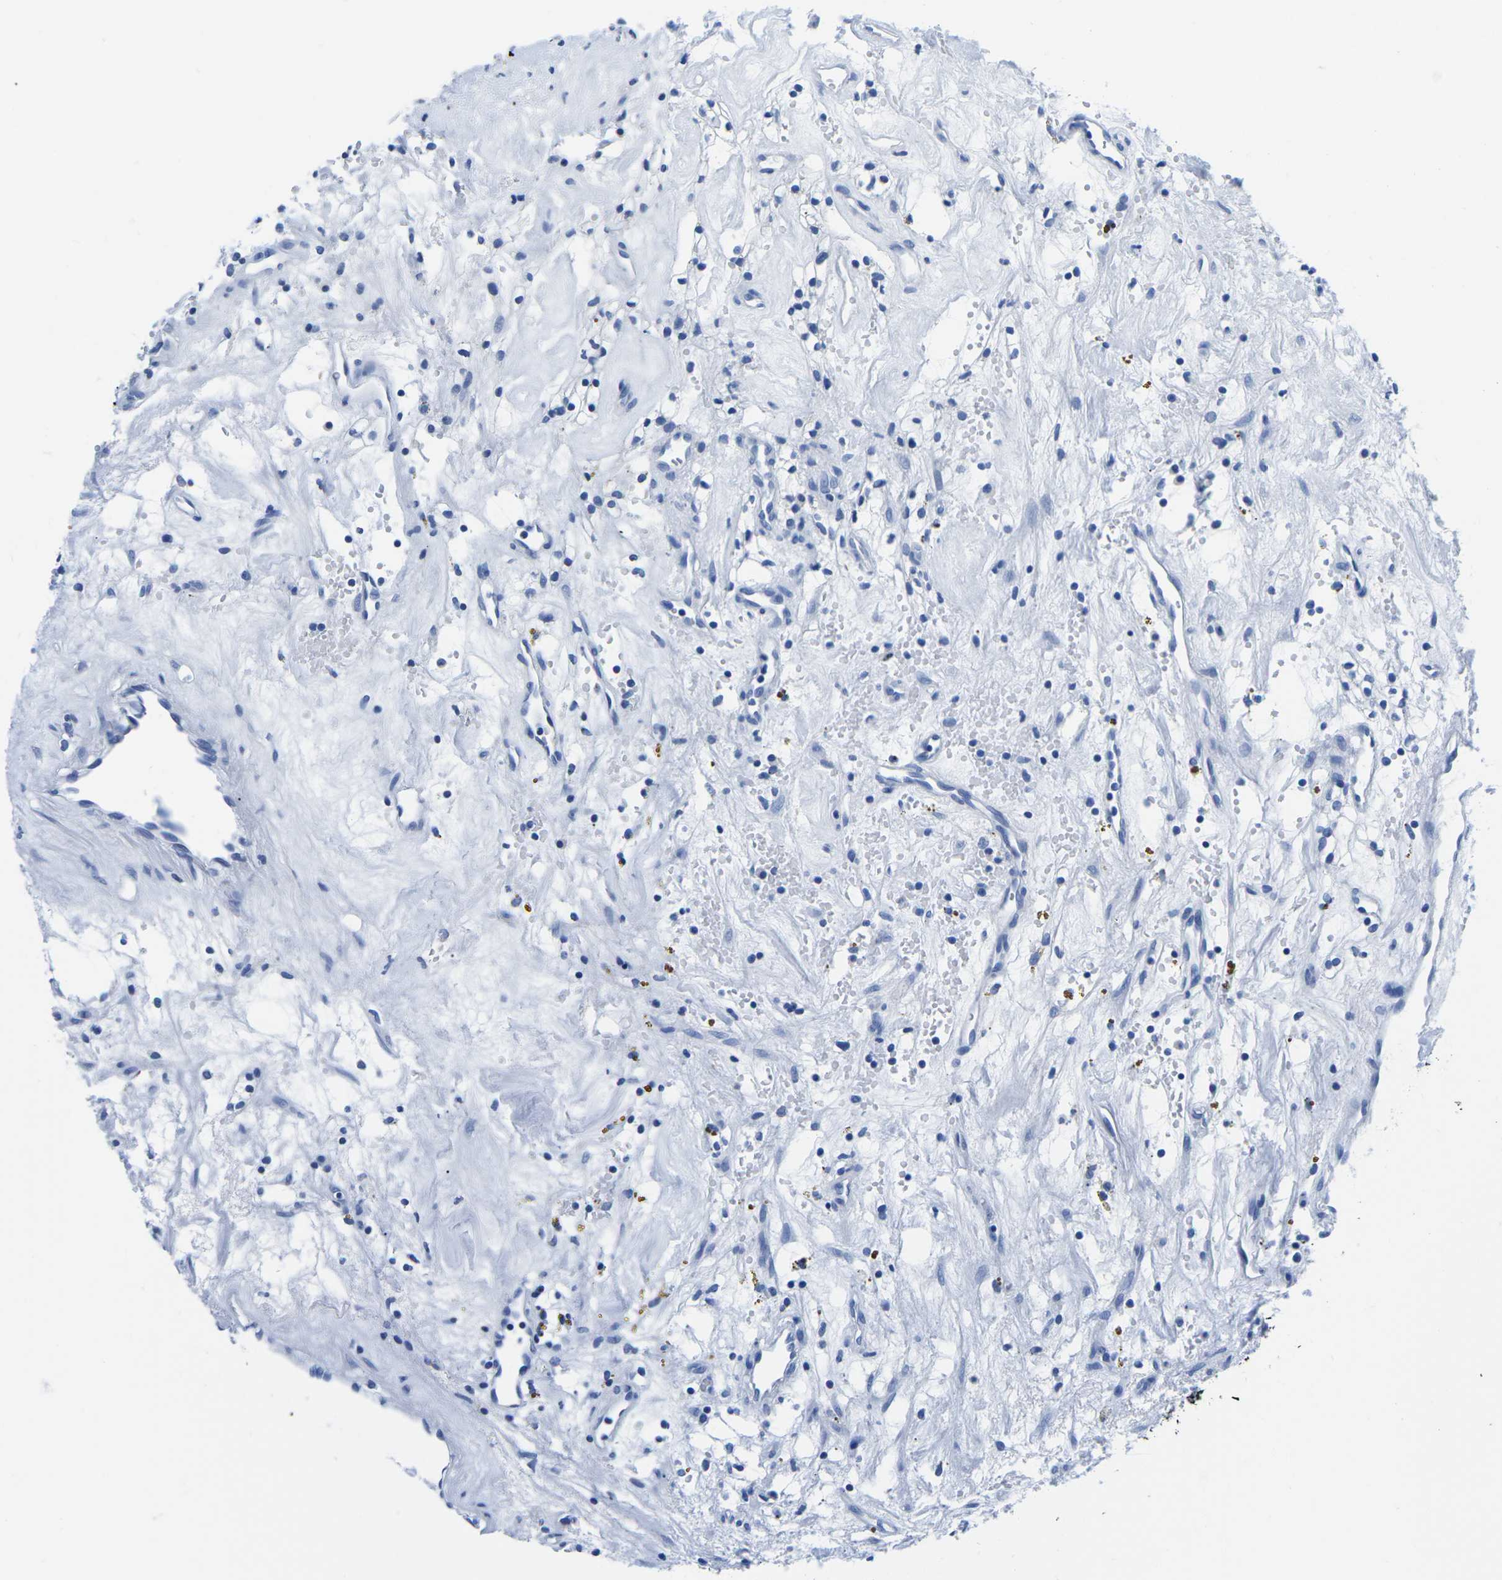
{"staining": {"intensity": "negative", "quantity": "none", "location": "none"}, "tissue": "renal cancer", "cell_type": "Tumor cells", "image_type": "cancer", "snomed": [{"axis": "morphology", "description": "Adenocarcinoma, NOS"}, {"axis": "topography", "description": "Kidney"}], "caption": "A photomicrograph of renal adenocarcinoma stained for a protein demonstrates no brown staining in tumor cells.", "gene": "CYP1A2", "patient": {"sex": "male", "age": 59}}